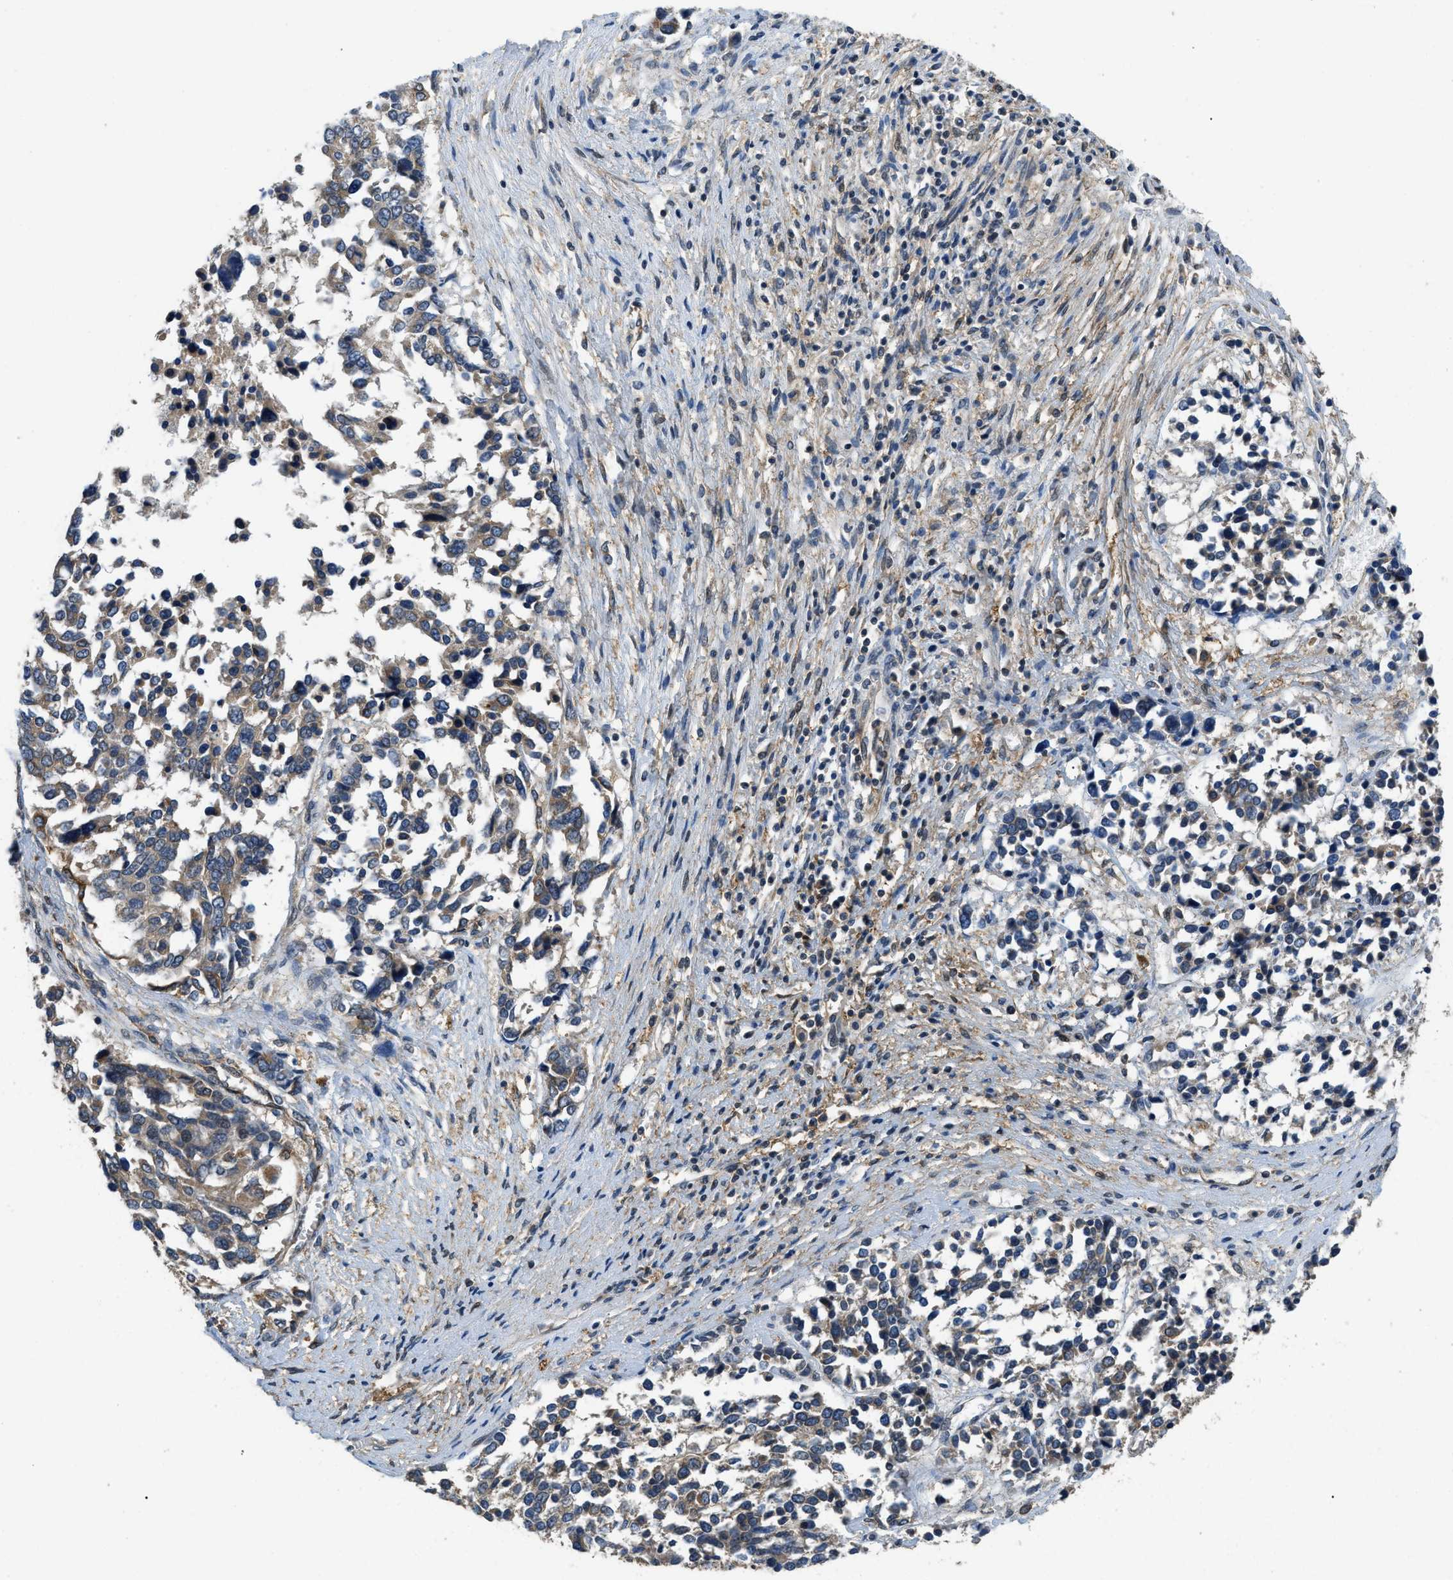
{"staining": {"intensity": "weak", "quantity": ">75%", "location": "cytoplasmic/membranous"}, "tissue": "ovarian cancer", "cell_type": "Tumor cells", "image_type": "cancer", "snomed": [{"axis": "morphology", "description": "Cystadenocarcinoma, serous, NOS"}, {"axis": "topography", "description": "Ovary"}], "caption": "Immunohistochemical staining of serous cystadenocarcinoma (ovarian) shows weak cytoplasmic/membranous protein staining in about >75% of tumor cells.", "gene": "SSH2", "patient": {"sex": "female", "age": 44}}